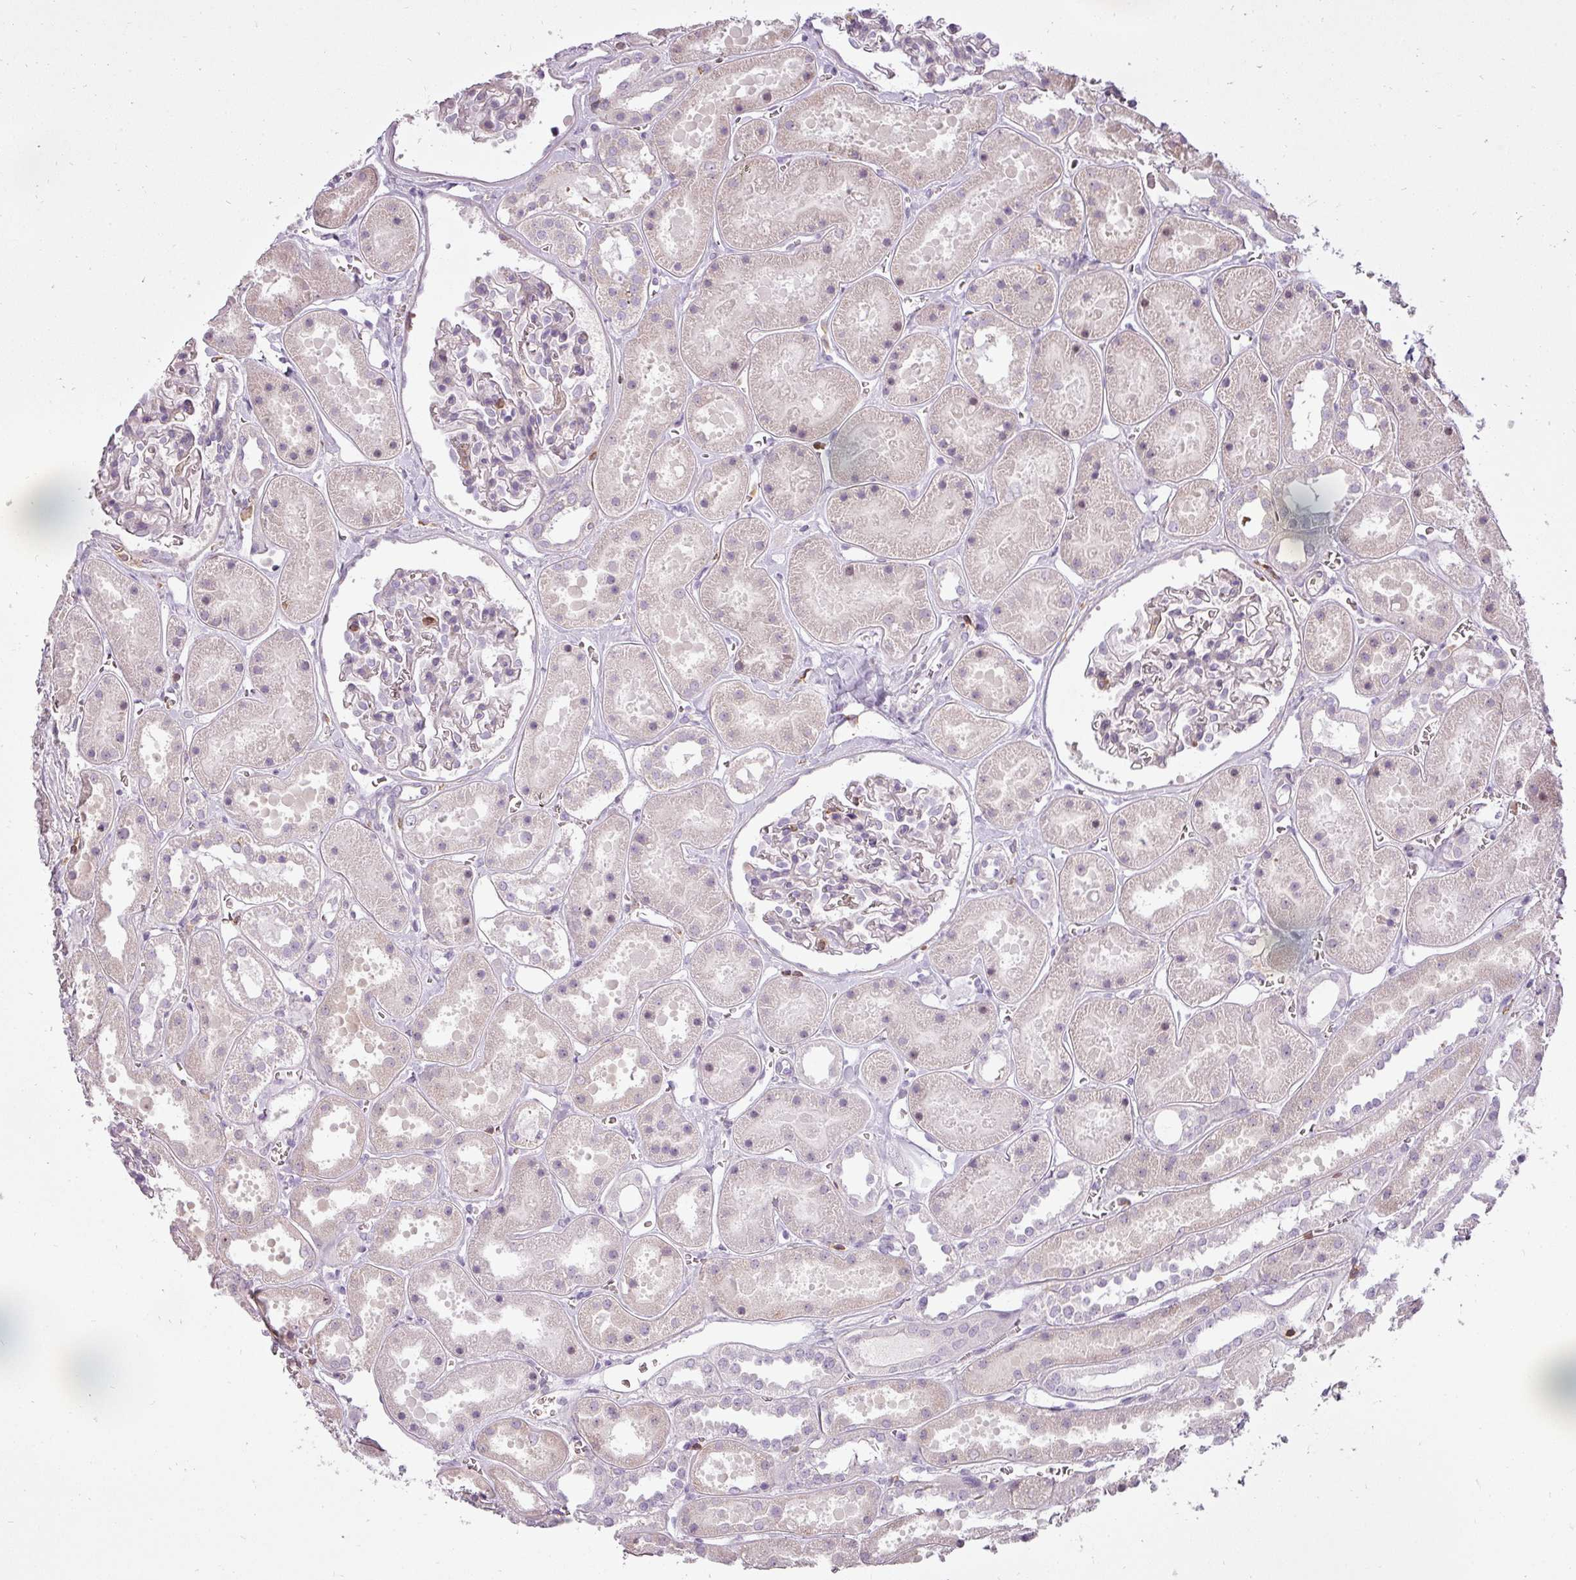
{"staining": {"intensity": "negative", "quantity": "none", "location": "none"}, "tissue": "kidney", "cell_type": "Cells in glomeruli", "image_type": "normal", "snomed": [{"axis": "morphology", "description": "Normal tissue, NOS"}, {"axis": "topography", "description": "Kidney"}], "caption": "This photomicrograph is of benign kidney stained with IHC to label a protein in brown with the nuclei are counter-stained blue. There is no positivity in cells in glomeruli.", "gene": "STK4", "patient": {"sex": "female", "age": 41}}